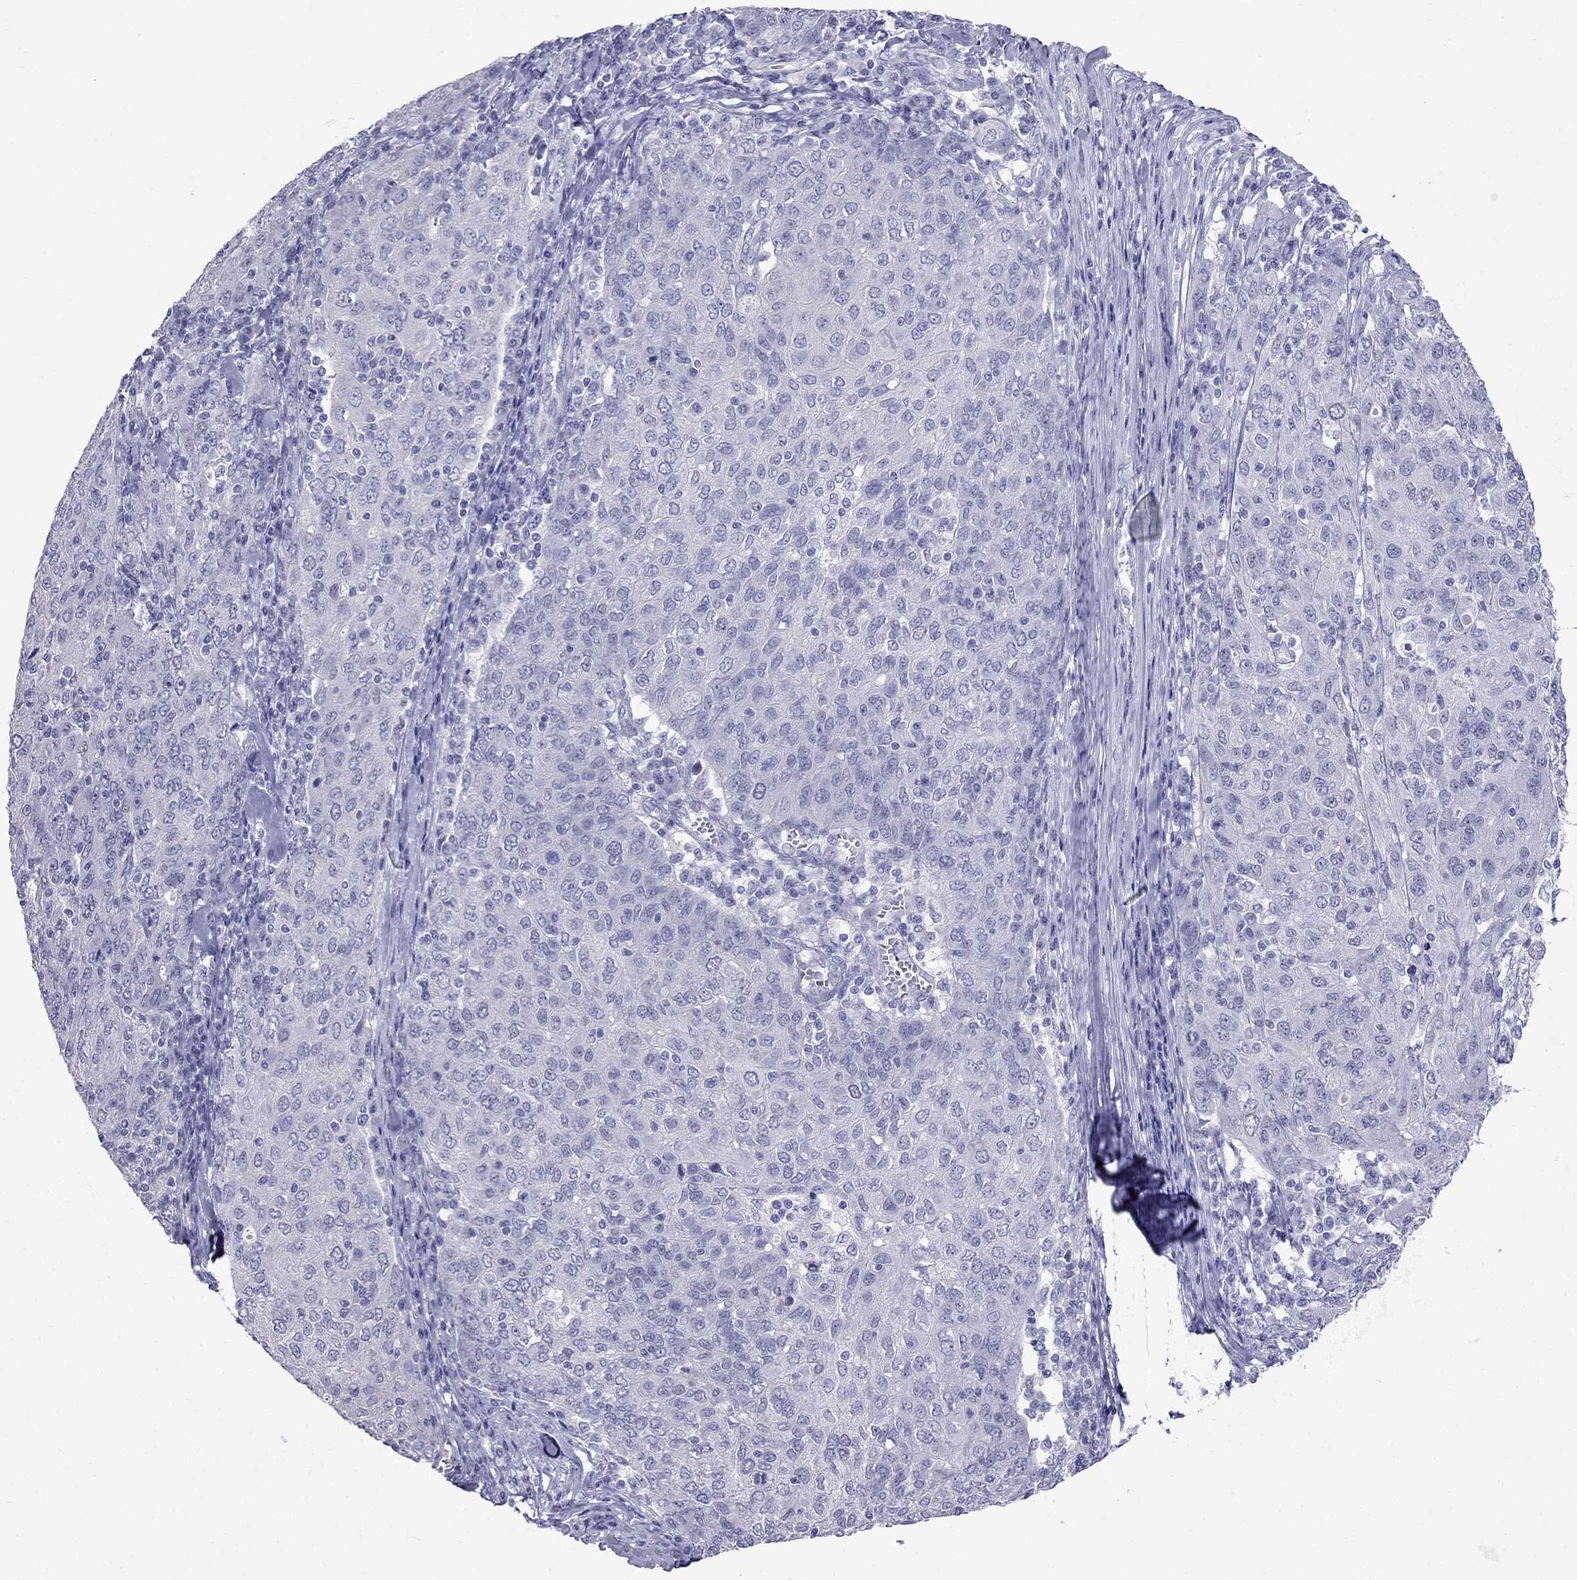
{"staining": {"intensity": "negative", "quantity": "none", "location": "none"}, "tissue": "ovarian cancer", "cell_type": "Tumor cells", "image_type": "cancer", "snomed": [{"axis": "morphology", "description": "Carcinoma, endometroid"}, {"axis": "topography", "description": "Ovary"}], "caption": "Image shows no protein staining in tumor cells of endometroid carcinoma (ovarian) tissue.", "gene": "MGP", "patient": {"sex": "female", "age": 50}}